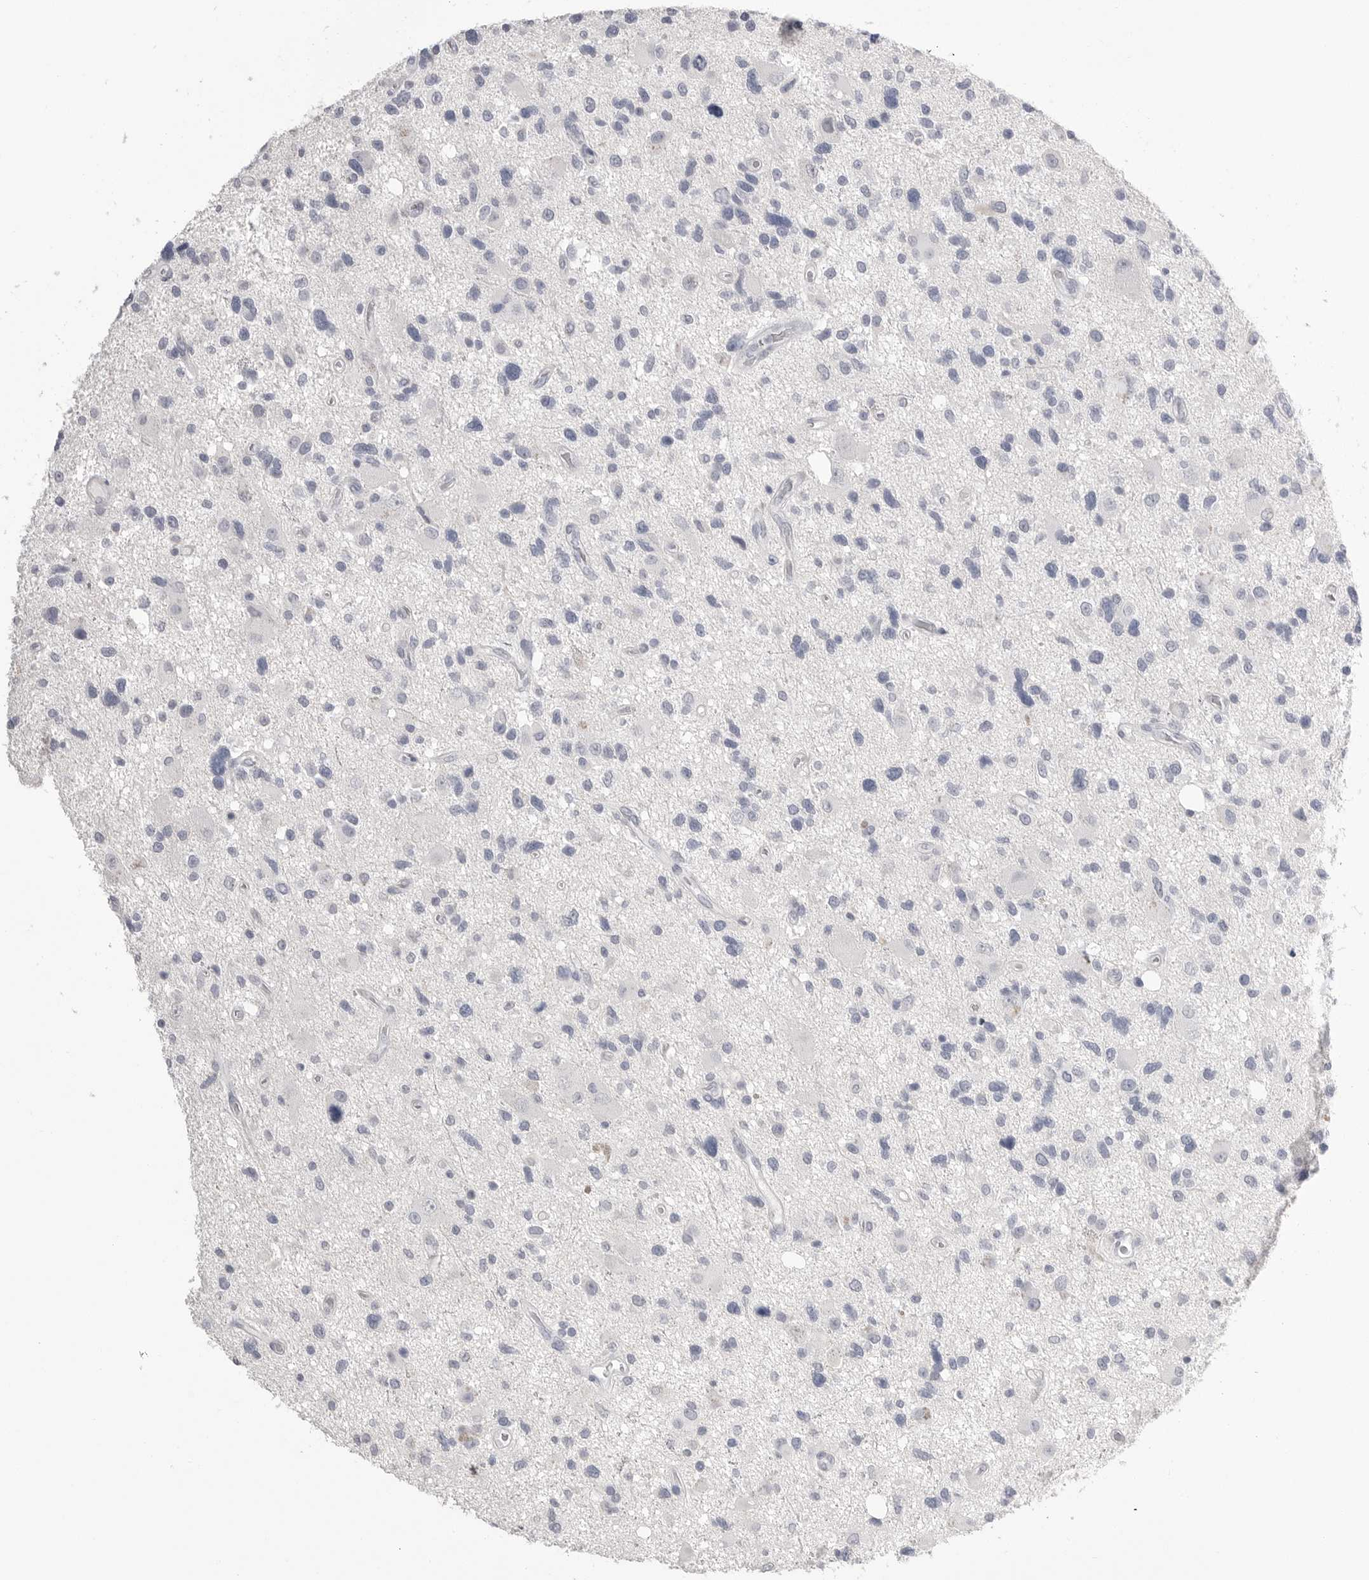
{"staining": {"intensity": "negative", "quantity": "none", "location": "none"}, "tissue": "glioma", "cell_type": "Tumor cells", "image_type": "cancer", "snomed": [{"axis": "morphology", "description": "Glioma, malignant, High grade"}, {"axis": "topography", "description": "Brain"}], "caption": "Glioma stained for a protein using immunohistochemistry displays no staining tumor cells.", "gene": "CPB1", "patient": {"sex": "male", "age": 33}}